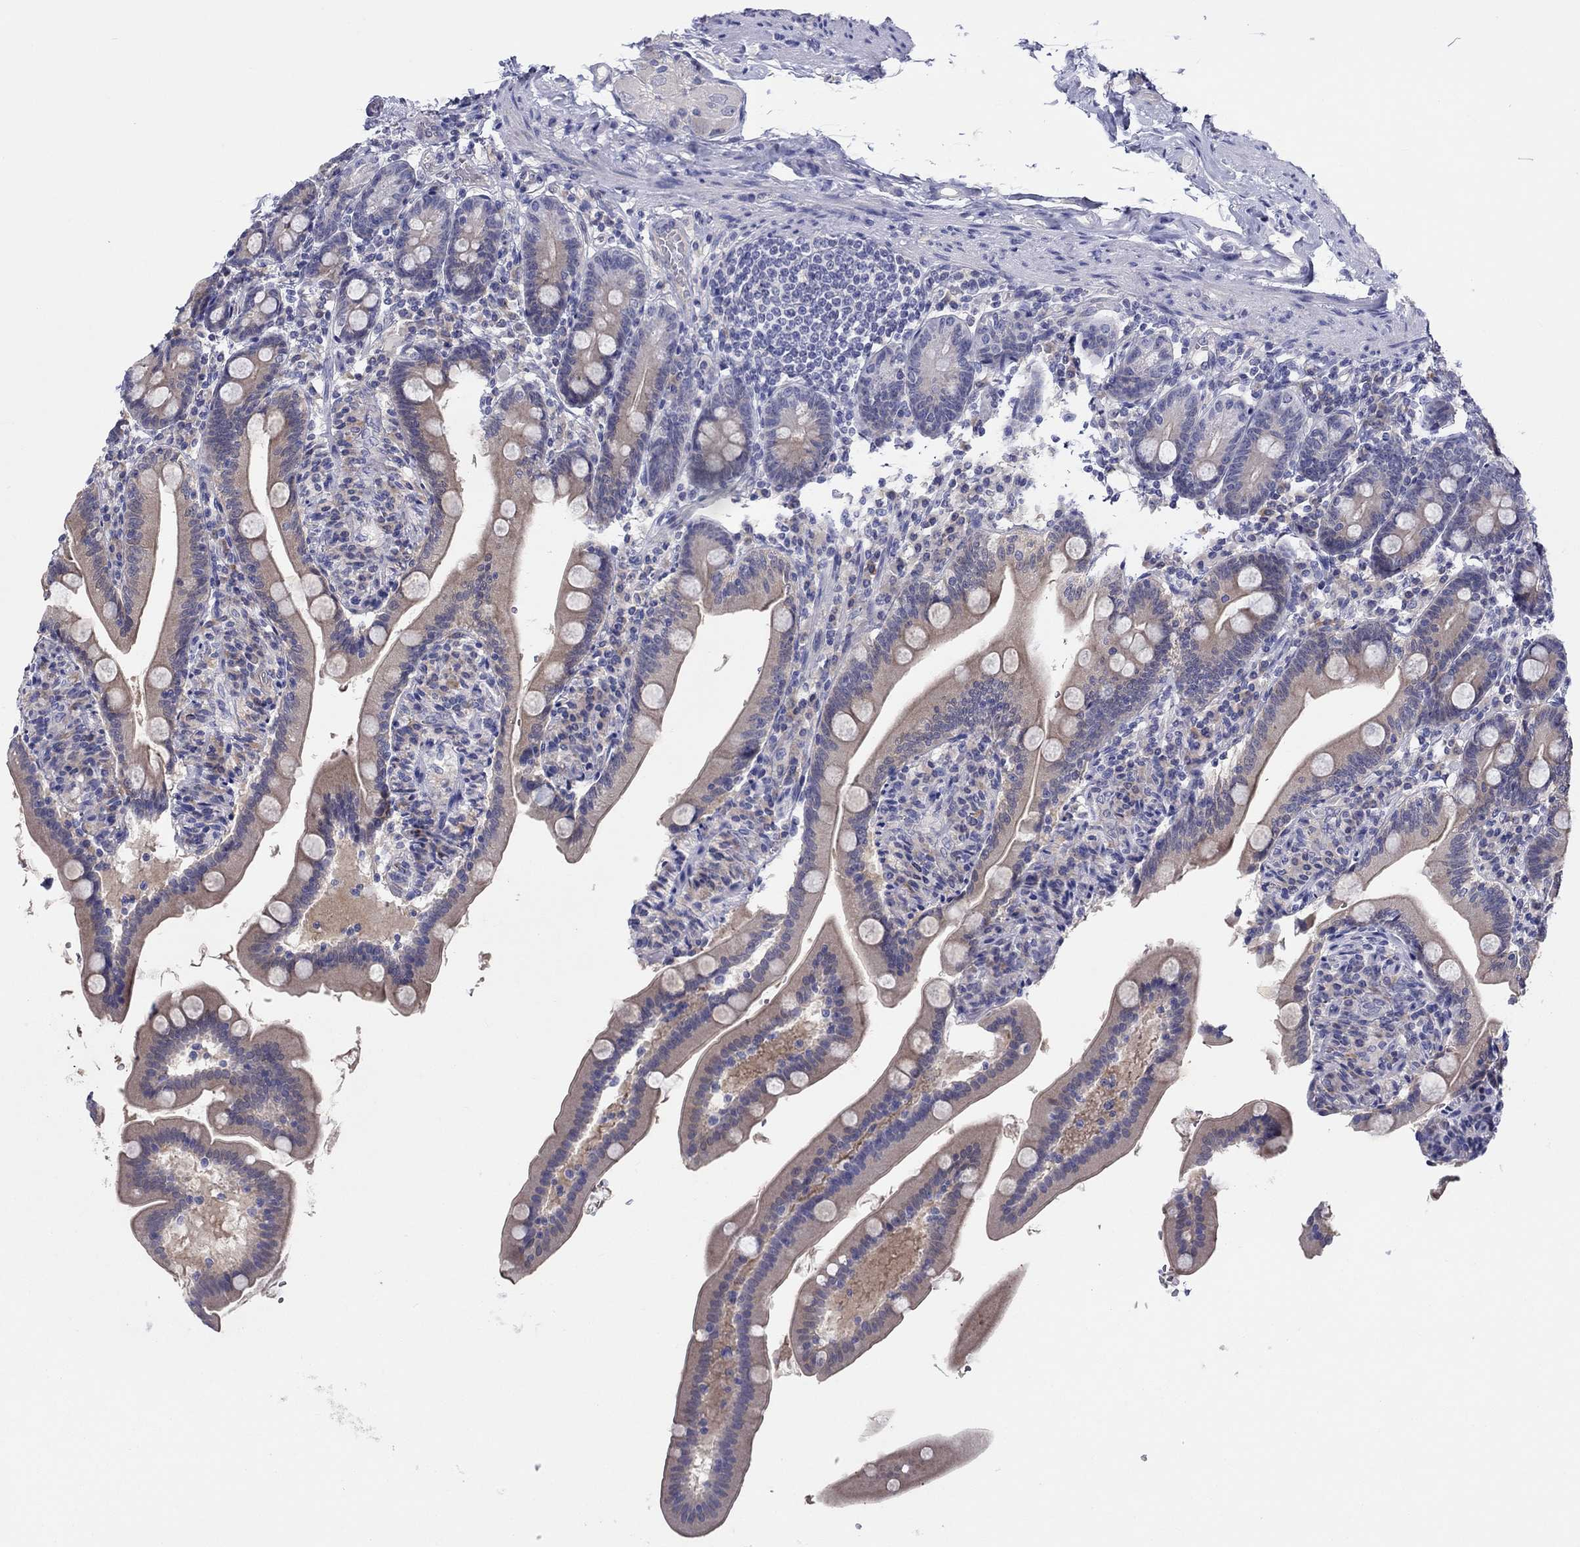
{"staining": {"intensity": "weak", "quantity": "25%-75%", "location": "cytoplasmic/membranous"}, "tissue": "duodenum", "cell_type": "Glandular cells", "image_type": "normal", "snomed": [{"axis": "morphology", "description": "Normal tissue, NOS"}, {"axis": "topography", "description": "Duodenum"}], "caption": "IHC staining of unremarkable duodenum, which exhibits low levels of weak cytoplasmic/membranous positivity in approximately 25%-75% of glandular cells indicating weak cytoplasmic/membranous protein staining. The staining was performed using DAB (brown) for protein detection and nuclei were counterstained in hematoxylin (blue).", "gene": "ABCG4", "patient": {"sex": "female", "age": 67}}